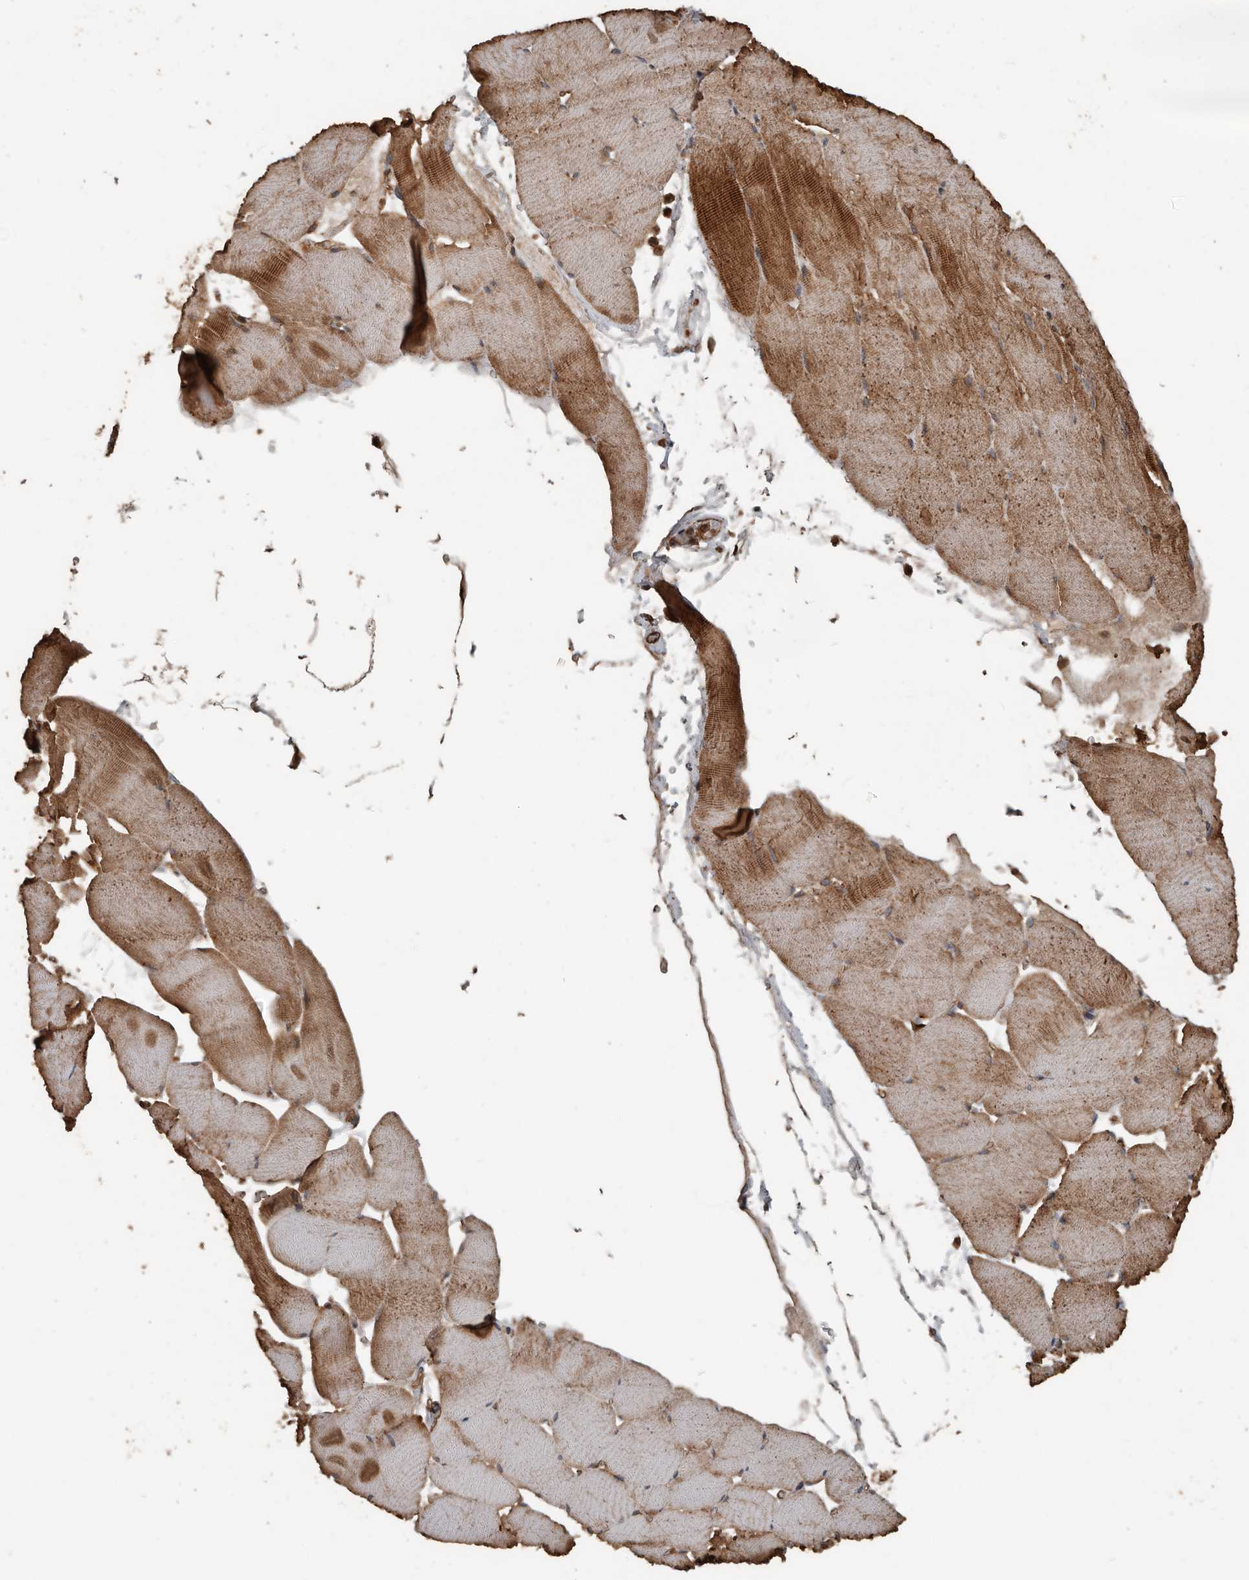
{"staining": {"intensity": "moderate", "quantity": ">75%", "location": "cytoplasmic/membranous"}, "tissue": "skeletal muscle", "cell_type": "Myocytes", "image_type": "normal", "snomed": [{"axis": "morphology", "description": "Normal tissue, NOS"}, {"axis": "topography", "description": "Skeletal muscle"}], "caption": "IHC image of unremarkable skeletal muscle: skeletal muscle stained using immunohistochemistry (IHC) reveals medium levels of moderate protein expression localized specifically in the cytoplasmic/membranous of myocytes, appearing as a cytoplasmic/membranous brown color.", "gene": "YOD1", "patient": {"sex": "male", "age": 62}}